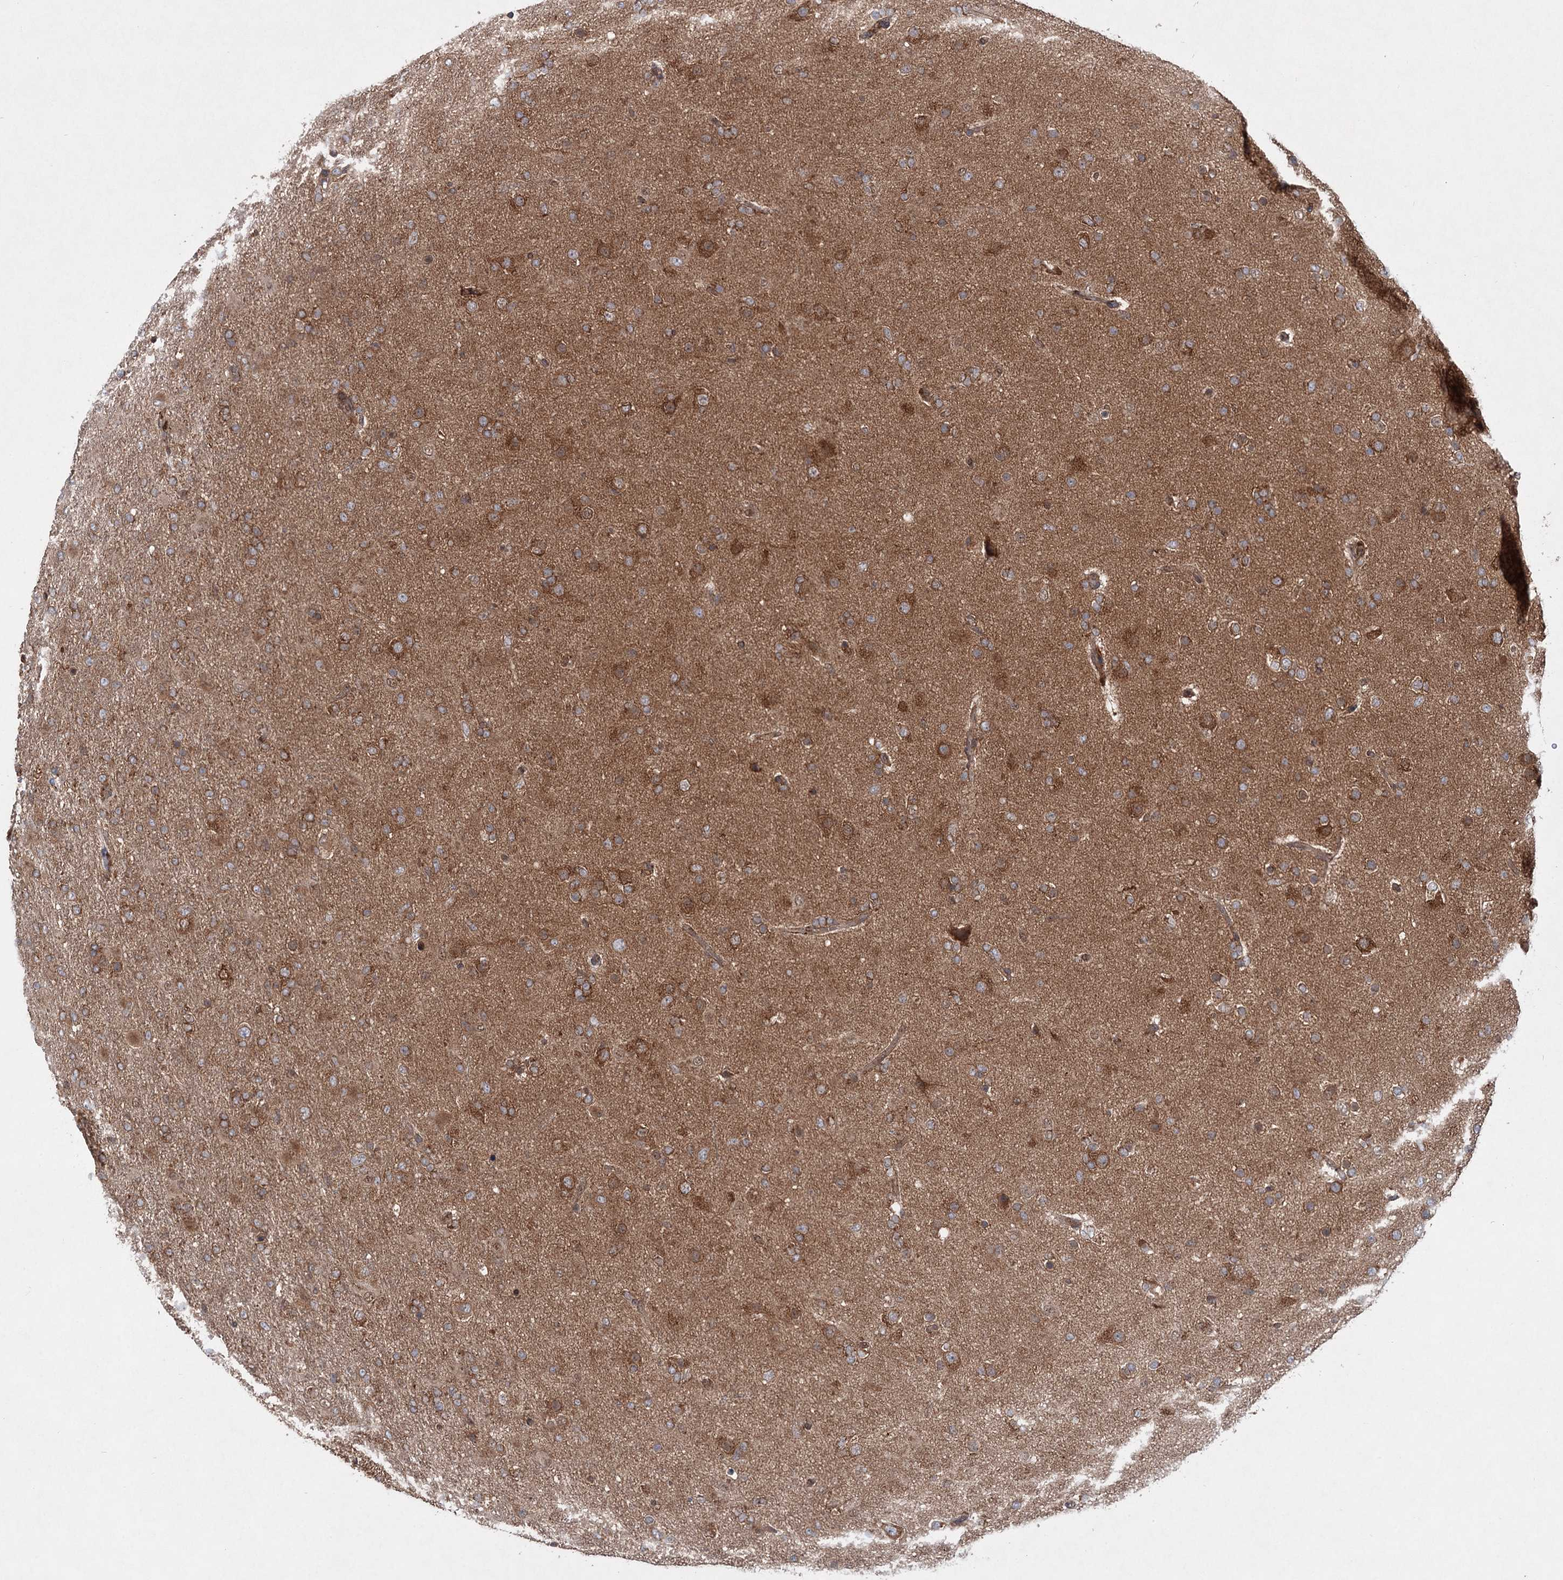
{"staining": {"intensity": "moderate", "quantity": ">75%", "location": "cytoplasmic/membranous"}, "tissue": "glioma", "cell_type": "Tumor cells", "image_type": "cancer", "snomed": [{"axis": "morphology", "description": "Glioma, malignant, Low grade"}, {"axis": "topography", "description": "Brain"}], "caption": "Tumor cells demonstrate moderate cytoplasmic/membranous staining in about >75% of cells in glioma. (DAB IHC with brightfield microscopy, high magnification).", "gene": "C12orf4", "patient": {"sex": "male", "age": 65}}